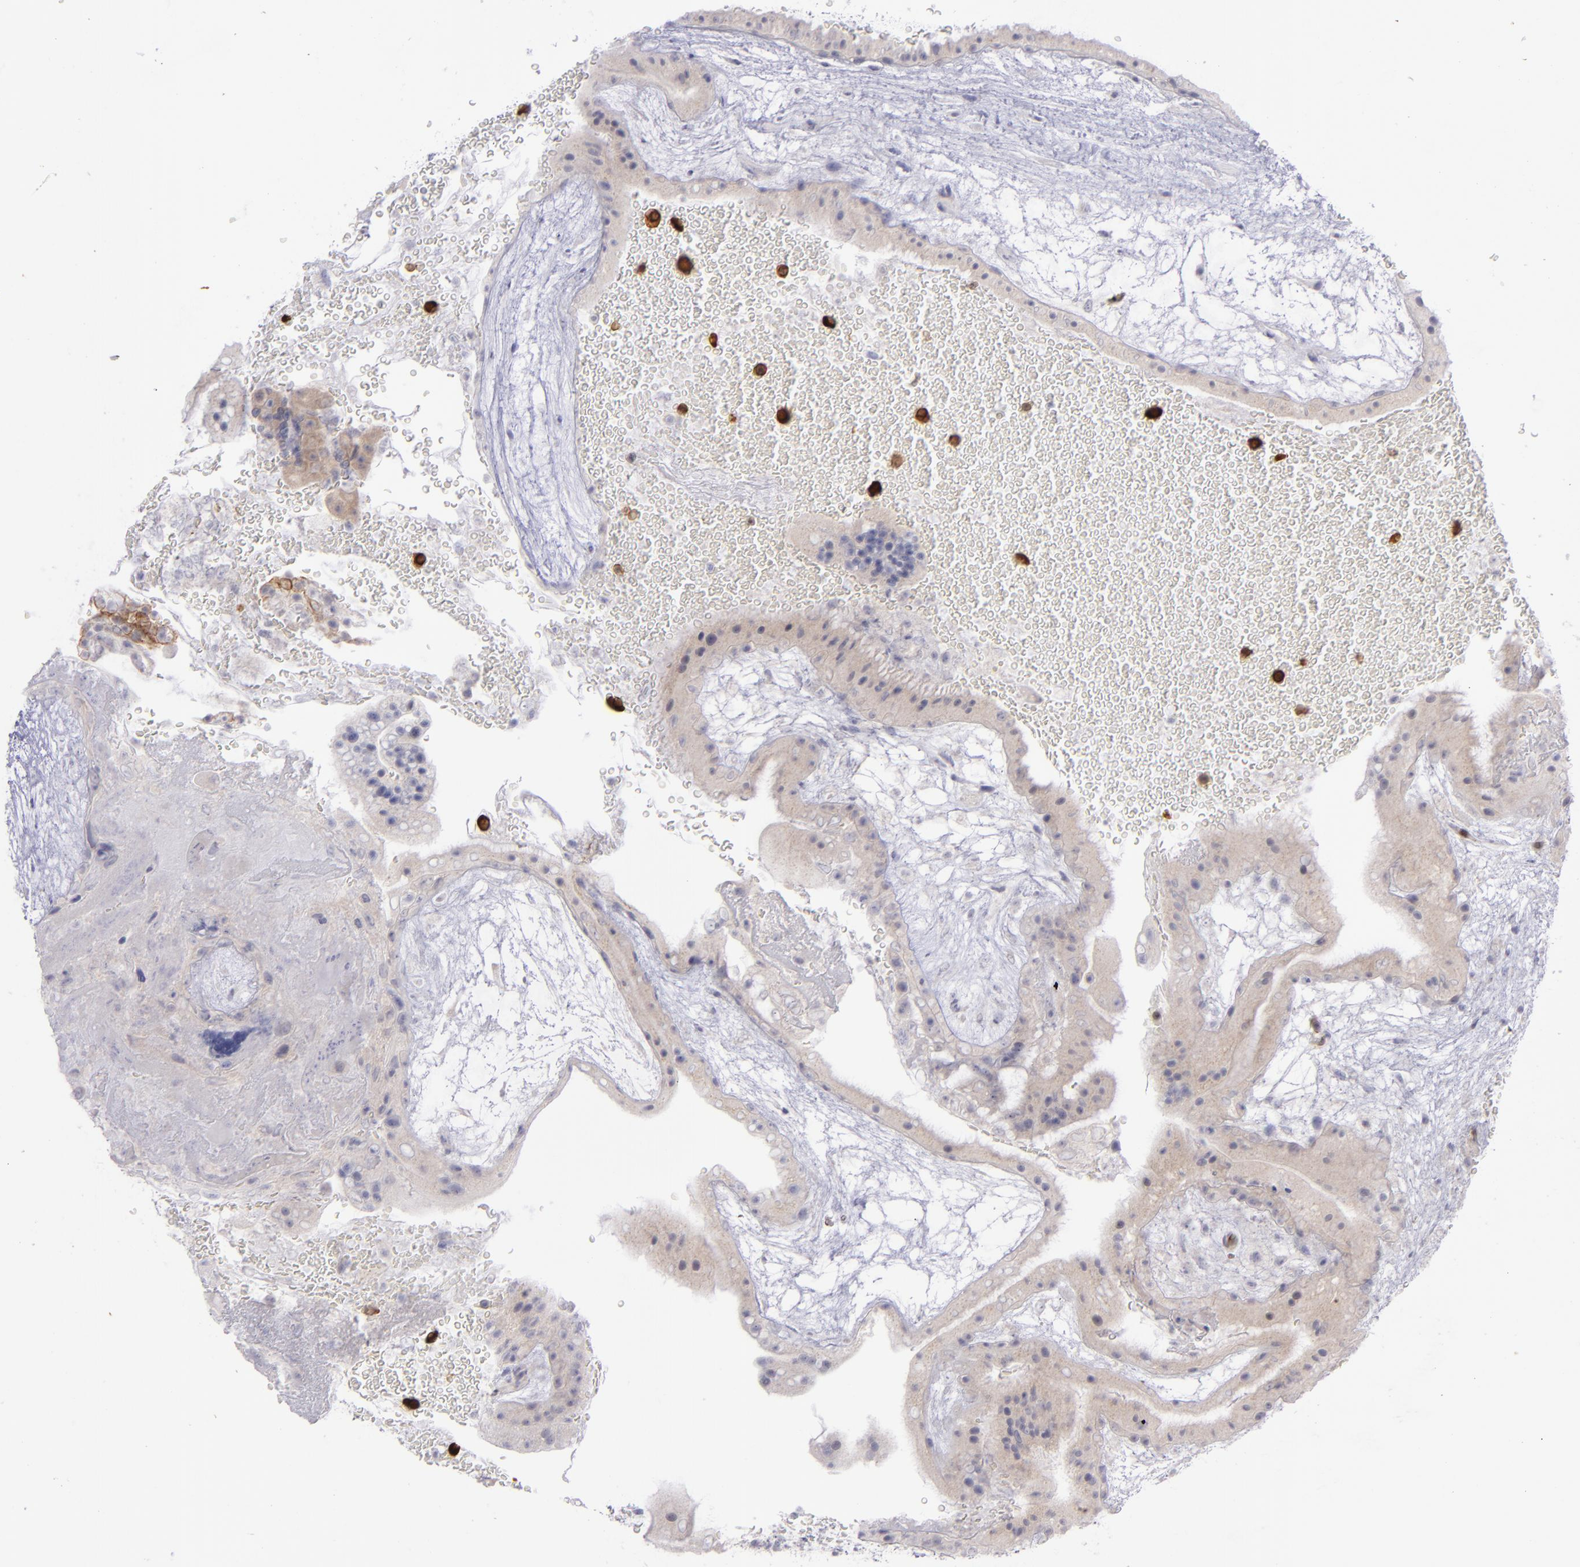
{"staining": {"intensity": "weak", "quantity": "25%-75%", "location": "cytoplasmic/membranous"}, "tissue": "placenta", "cell_type": "Decidual cells", "image_type": "normal", "snomed": [{"axis": "morphology", "description": "Normal tissue, NOS"}, {"axis": "topography", "description": "Placenta"}], "caption": "Immunohistochemical staining of benign human placenta reveals weak cytoplasmic/membranous protein positivity in about 25%-75% of decidual cells. (Stains: DAB (3,3'-diaminobenzidine) in brown, nuclei in blue, Microscopy: brightfield microscopy at high magnification).", "gene": "EVPL", "patient": {"sex": "female", "age": 19}}